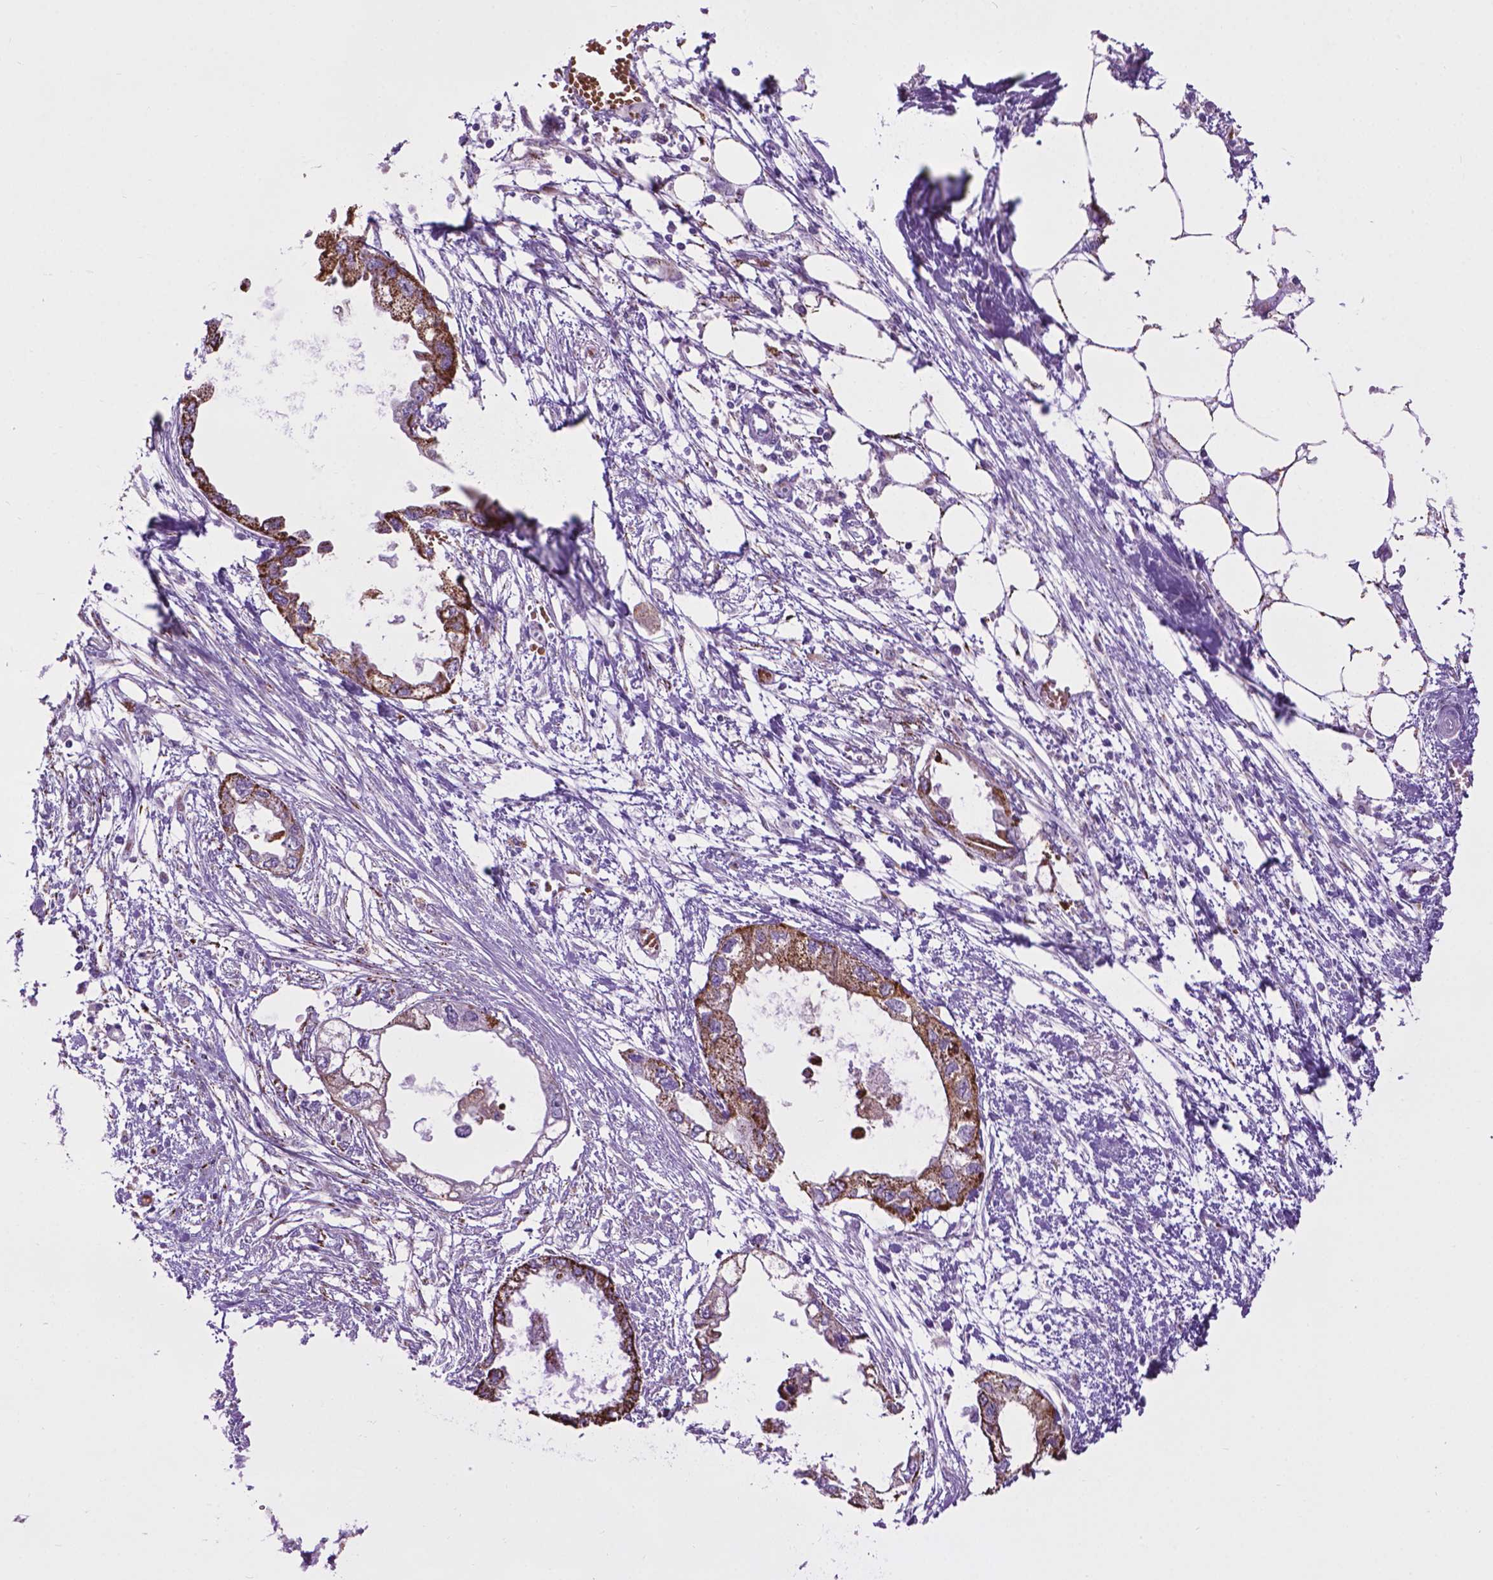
{"staining": {"intensity": "moderate", "quantity": ">75%", "location": "cytoplasmic/membranous"}, "tissue": "endometrial cancer", "cell_type": "Tumor cells", "image_type": "cancer", "snomed": [{"axis": "morphology", "description": "Adenocarcinoma, NOS"}, {"axis": "morphology", "description": "Adenocarcinoma, metastatic, NOS"}, {"axis": "topography", "description": "Adipose tissue"}, {"axis": "topography", "description": "Endometrium"}], "caption": "This photomicrograph exhibits IHC staining of adenocarcinoma (endometrial), with medium moderate cytoplasmic/membranous expression in approximately >75% of tumor cells.", "gene": "TMEM132E", "patient": {"sex": "female", "age": 67}}